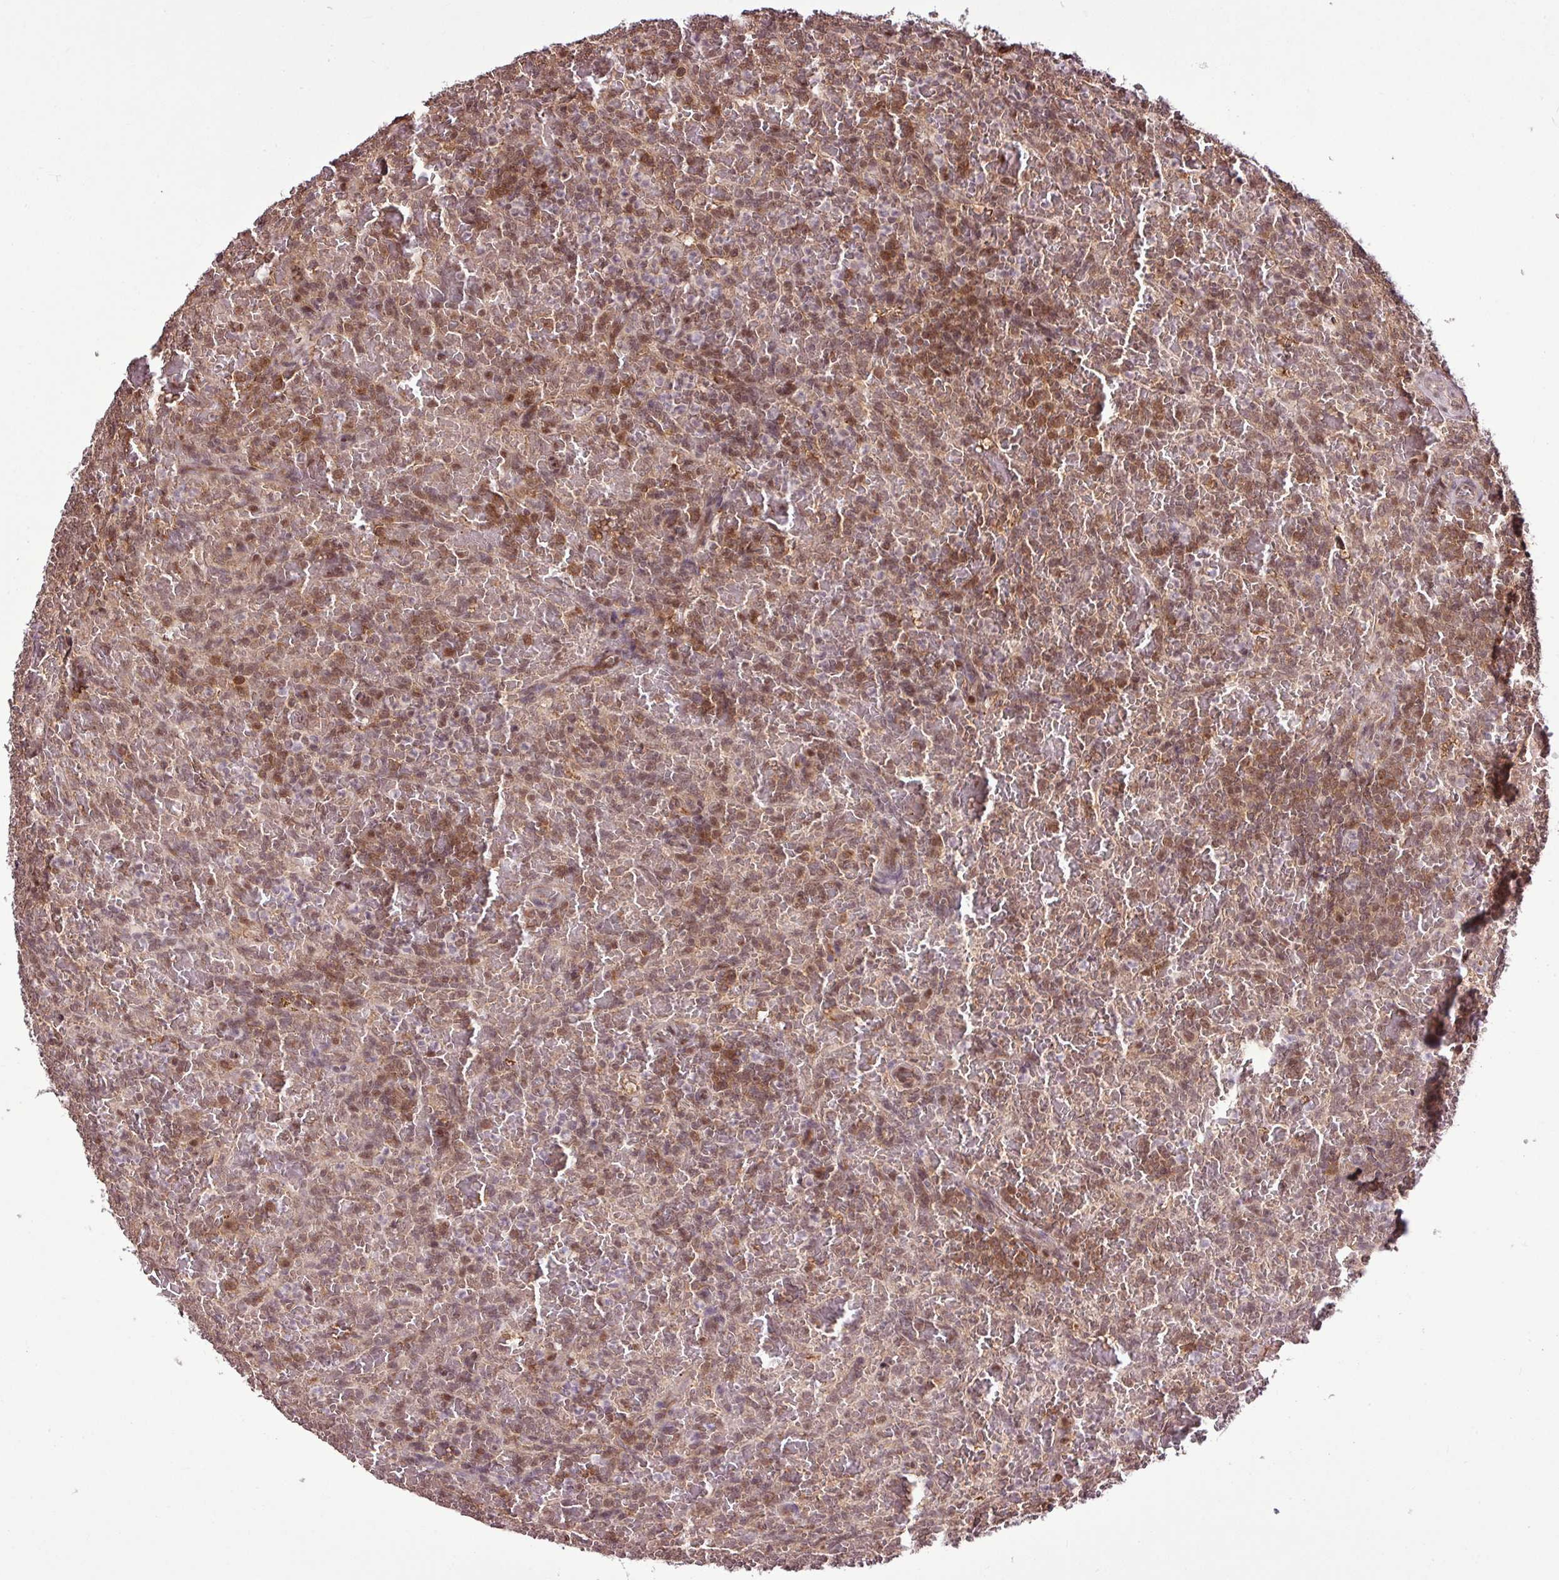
{"staining": {"intensity": "moderate", "quantity": ">75%", "location": "cytoplasmic/membranous,nuclear"}, "tissue": "lymphoma", "cell_type": "Tumor cells", "image_type": "cancer", "snomed": [{"axis": "morphology", "description": "Malignant lymphoma, non-Hodgkin's type, Low grade"}, {"axis": "topography", "description": "Spleen"}], "caption": "Immunohistochemistry image of neoplastic tissue: human malignant lymphoma, non-Hodgkin's type (low-grade) stained using IHC shows medium levels of moderate protein expression localized specifically in the cytoplasmic/membranous and nuclear of tumor cells, appearing as a cytoplasmic/membranous and nuclear brown color.", "gene": "ITPKC", "patient": {"sex": "female", "age": 64}}